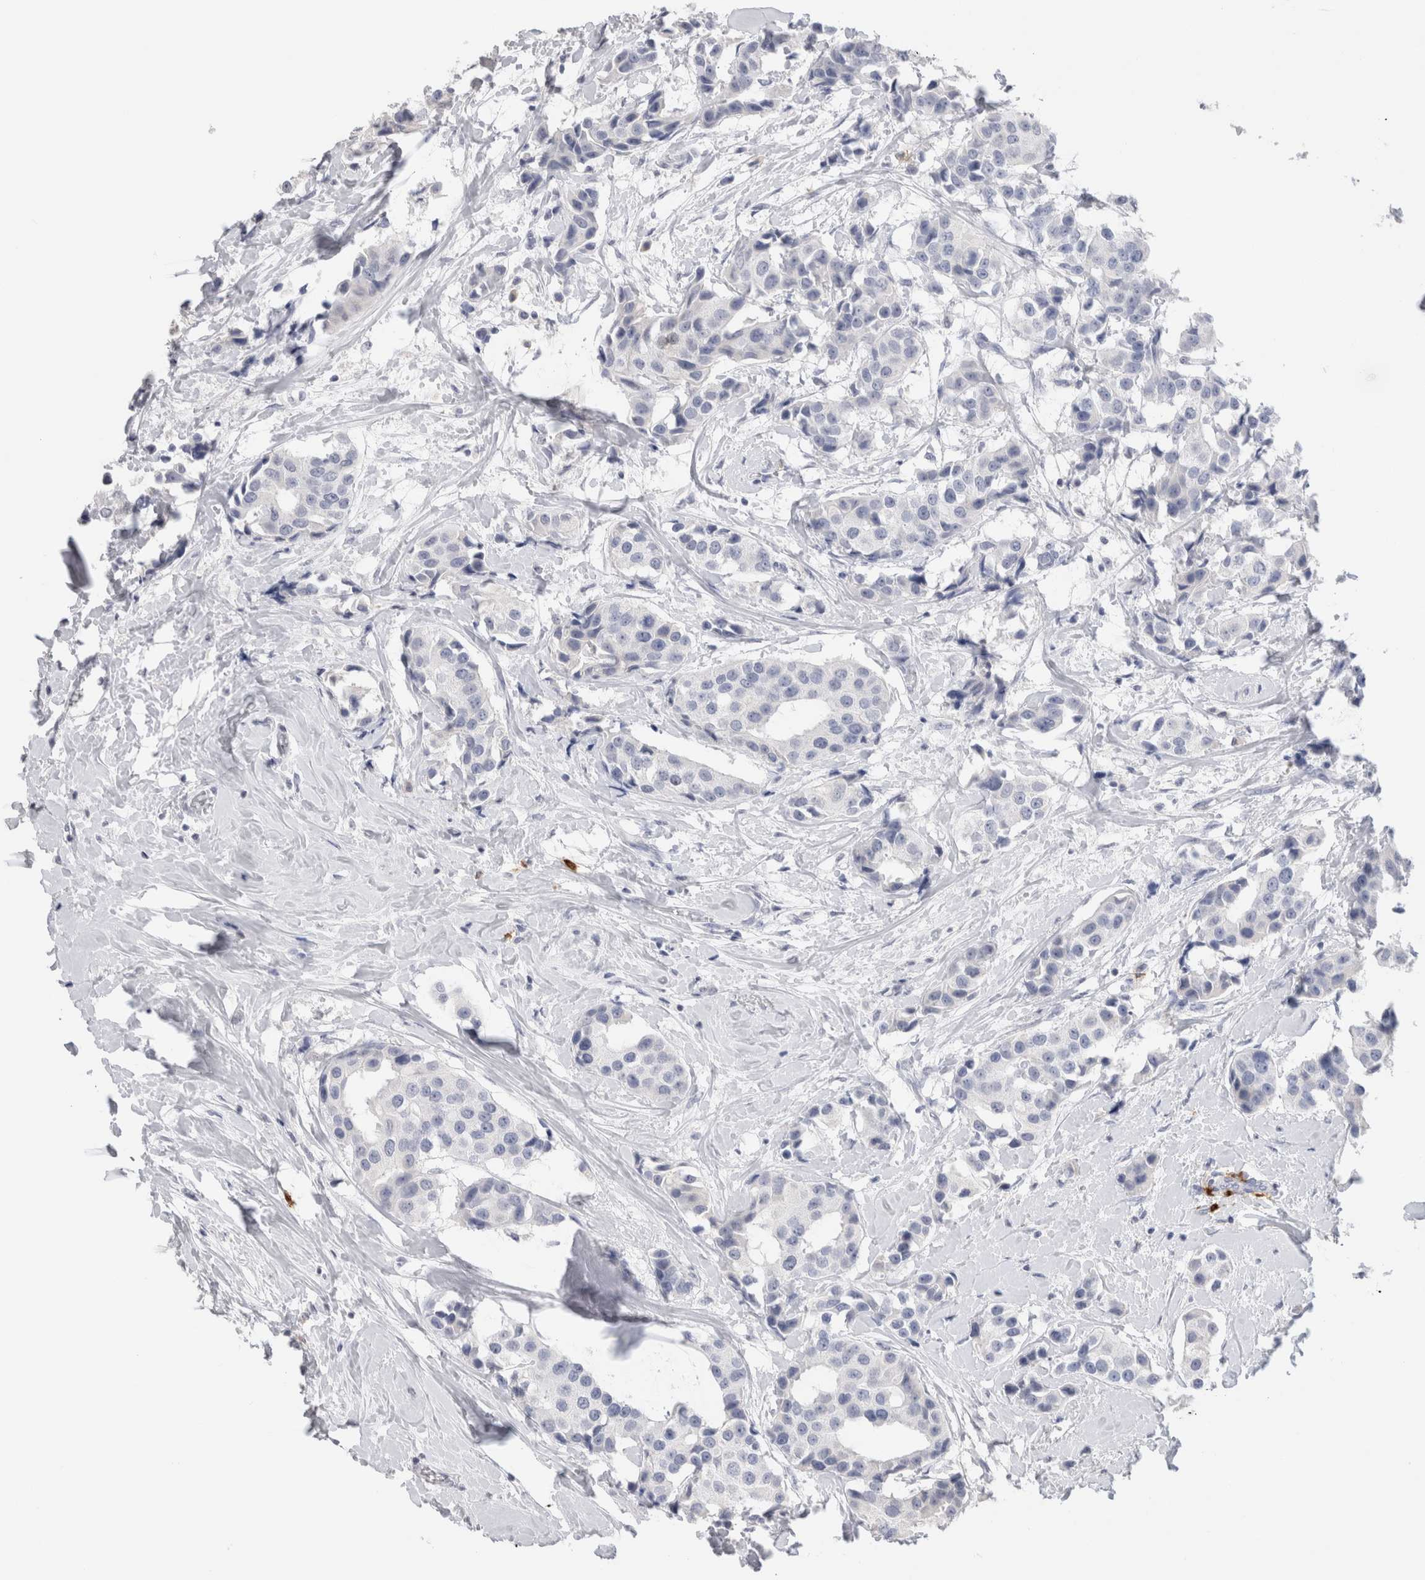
{"staining": {"intensity": "negative", "quantity": "none", "location": "none"}, "tissue": "breast cancer", "cell_type": "Tumor cells", "image_type": "cancer", "snomed": [{"axis": "morphology", "description": "Normal tissue, NOS"}, {"axis": "morphology", "description": "Duct carcinoma"}, {"axis": "topography", "description": "Breast"}], "caption": "Immunohistochemistry (IHC) of human intraductal carcinoma (breast) exhibits no expression in tumor cells.", "gene": "LAMP3", "patient": {"sex": "female", "age": 39}}